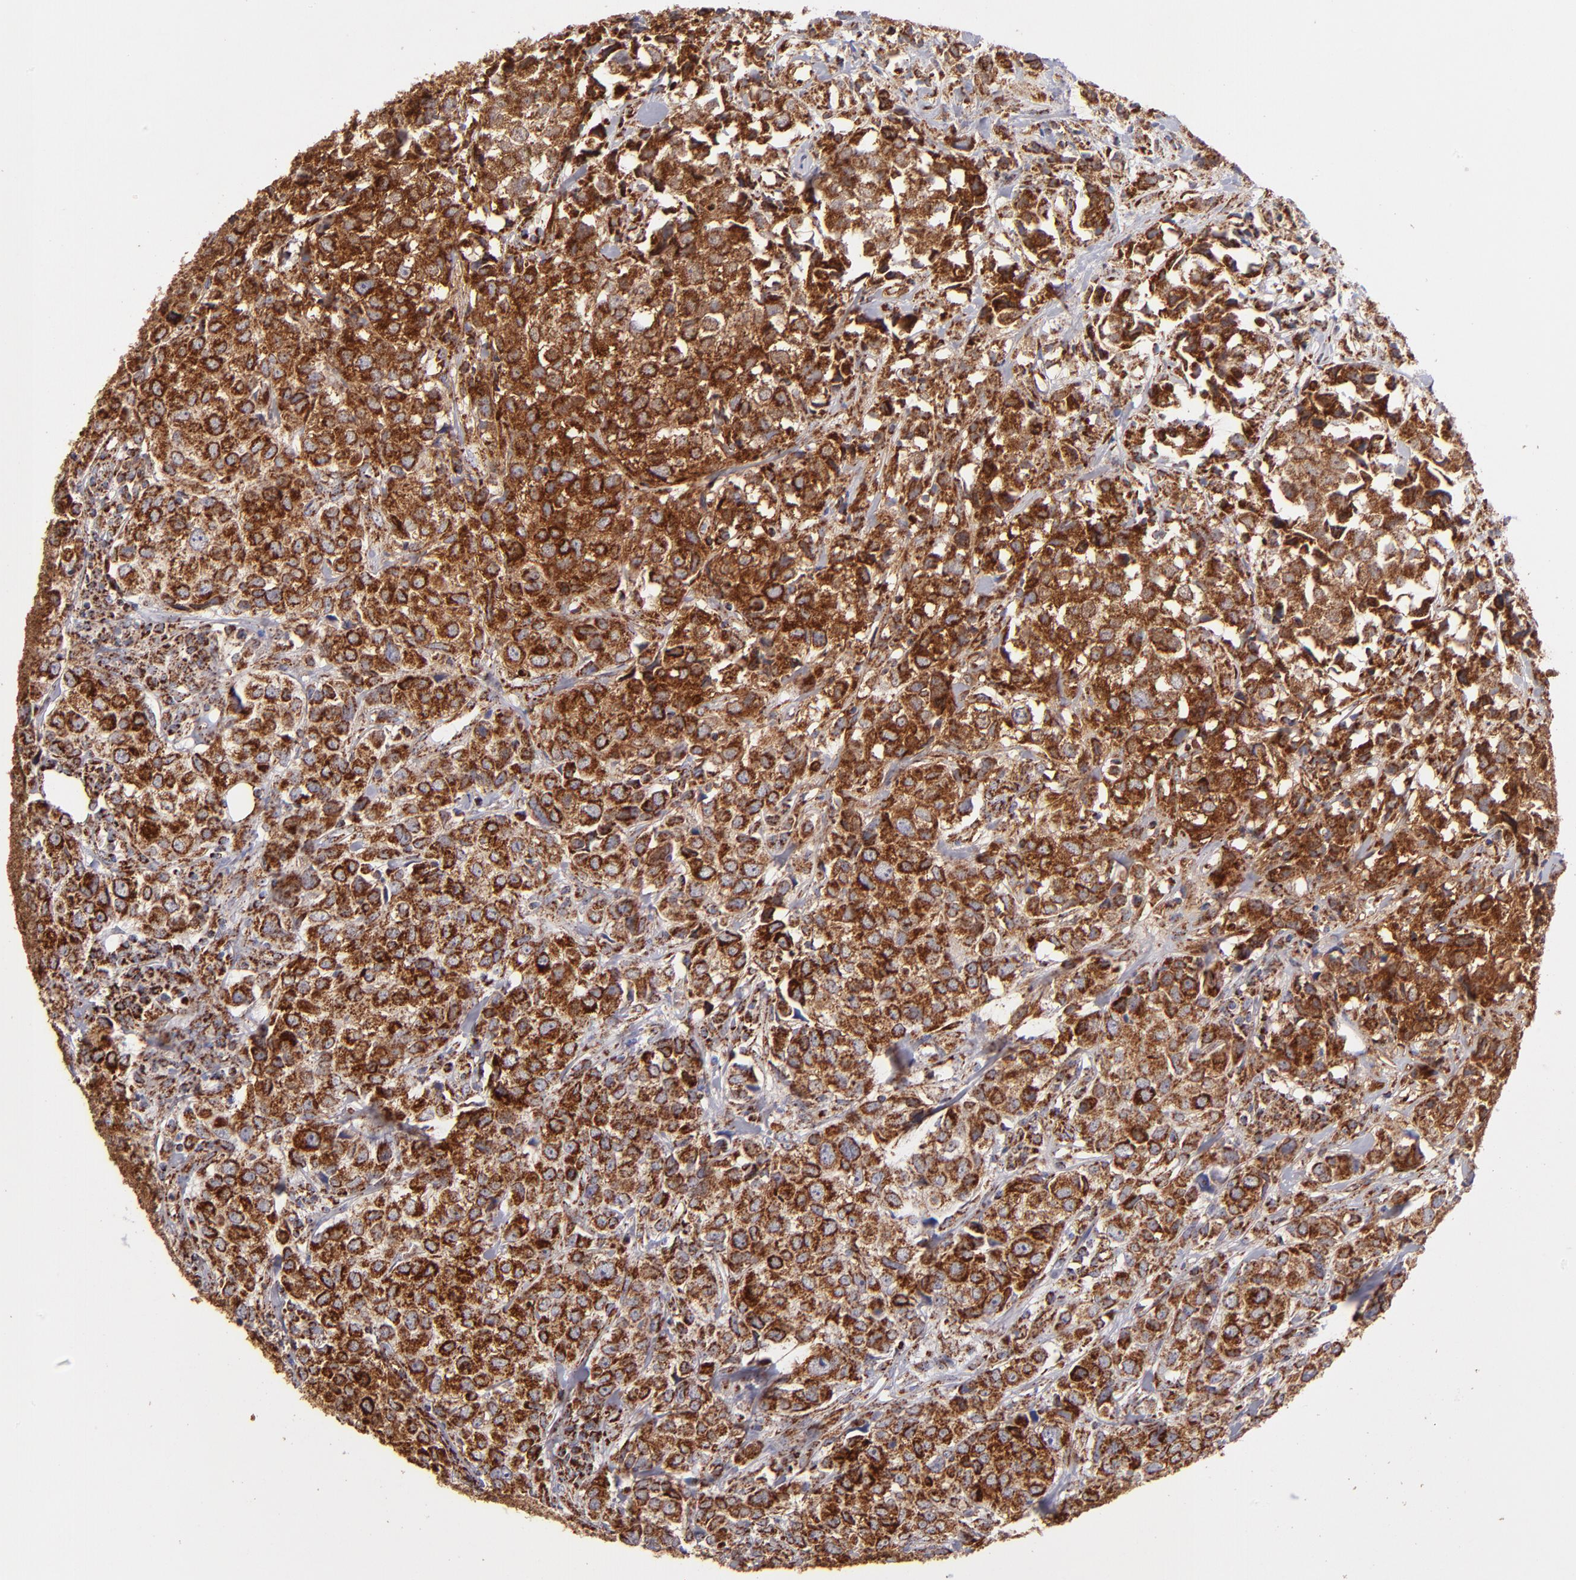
{"staining": {"intensity": "moderate", "quantity": ">75%", "location": "cytoplasmic/membranous"}, "tissue": "urothelial cancer", "cell_type": "Tumor cells", "image_type": "cancer", "snomed": [{"axis": "morphology", "description": "Urothelial carcinoma, High grade"}, {"axis": "topography", "description": "Urinary bladder"}], "caption": "This image demonstrates high-grade urothelial carcinoma stained with immunohistochemistry to label a protein in brown. The cytoplasmic/membranous of tumor cells show moderate positivity for the protein. Nuclei are counter-stained blue.", "gene": "DLST", "patient": {"sex": "female", "age": 75}}